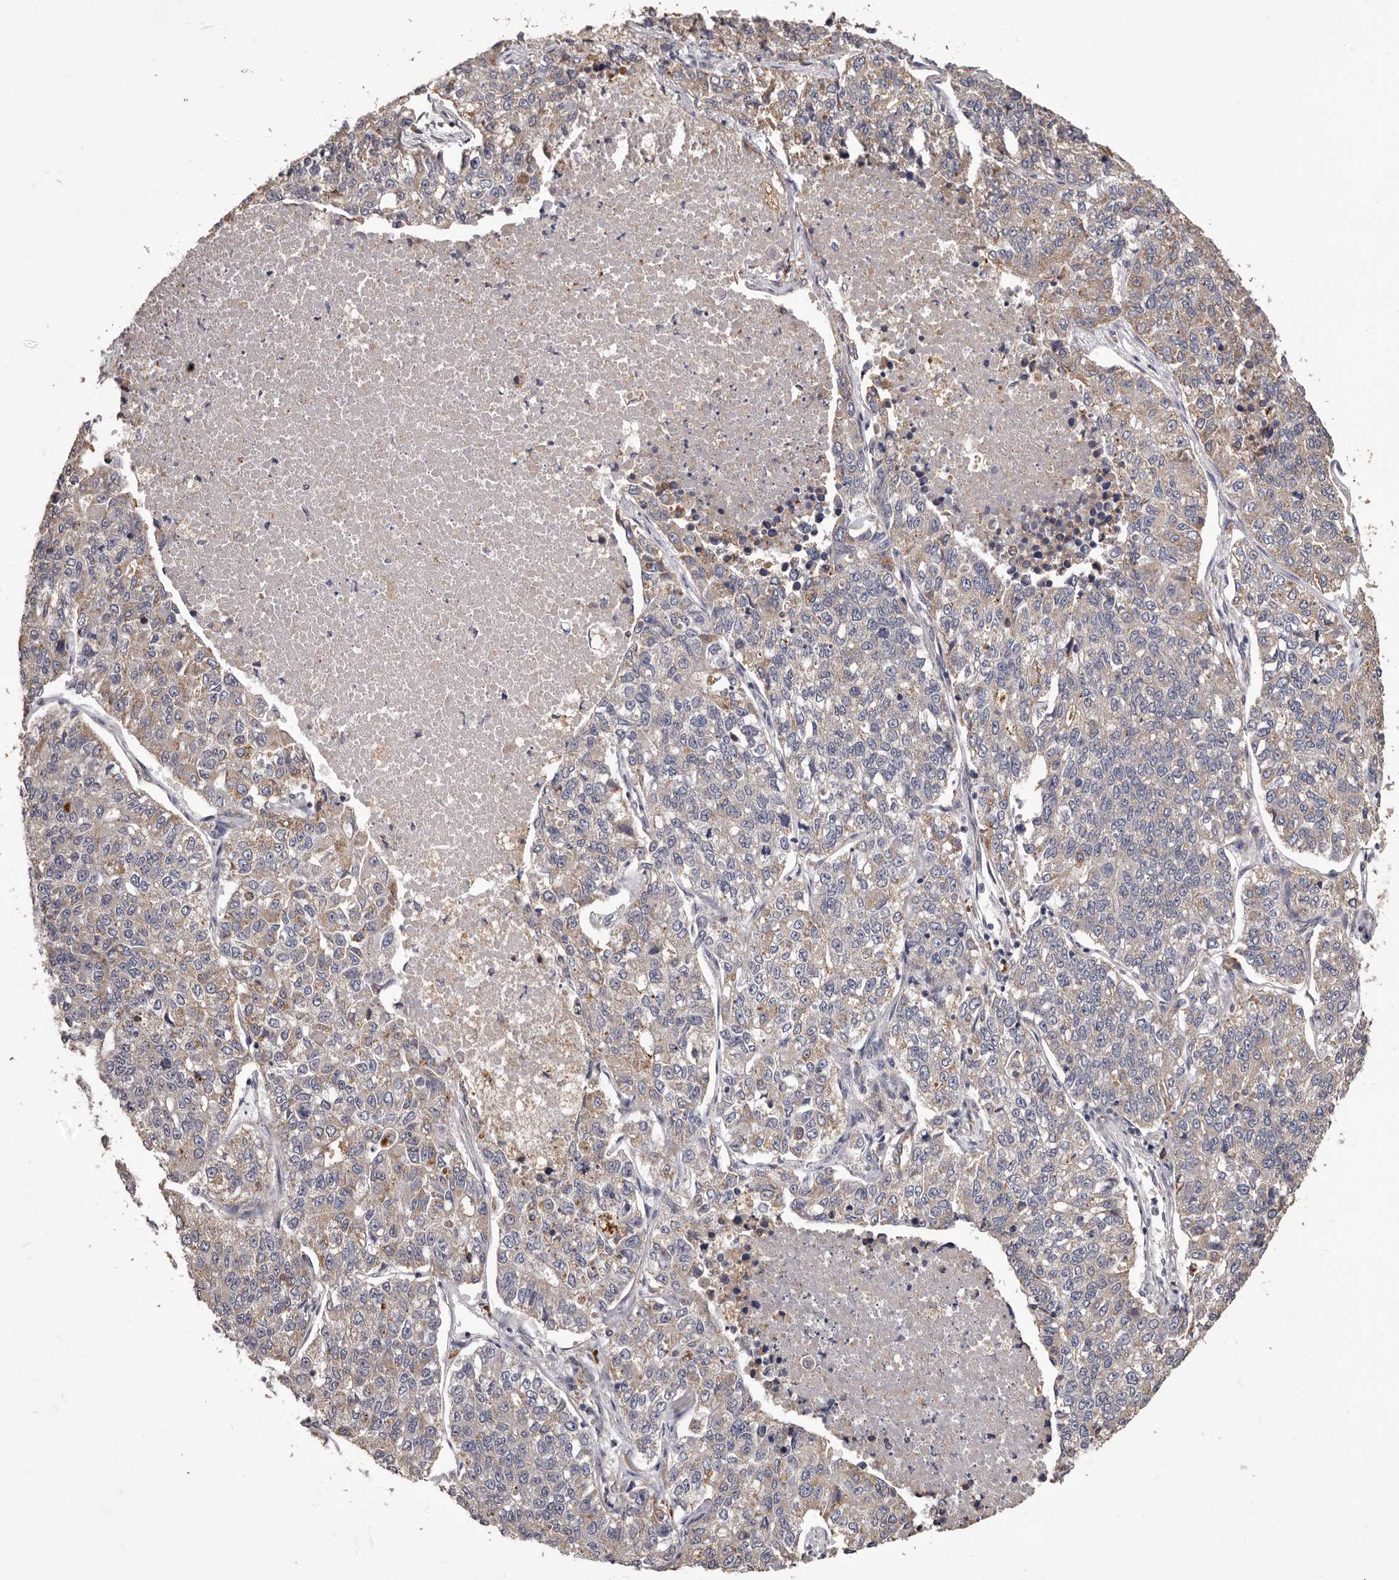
{"staining": {"intensity": "weak", "quantity": "<25%", "location": "cytoplasmic/membranous"}, "tissue": "lung cancer", "cell_type": "Tumor cells", "image_type": "cancer", "snomed": [{"axis": "morphology", "description": "Adenocarcinoma, NOS"}, {"axis": "topography", "description": "Lung"}], "caption": "Lung adenocarcinoma was stained to show a protein in brown. There is no significant positivity in tumor cells.", "gene": "ETNK1", "patient": {"sex": "male", "age": 49}}